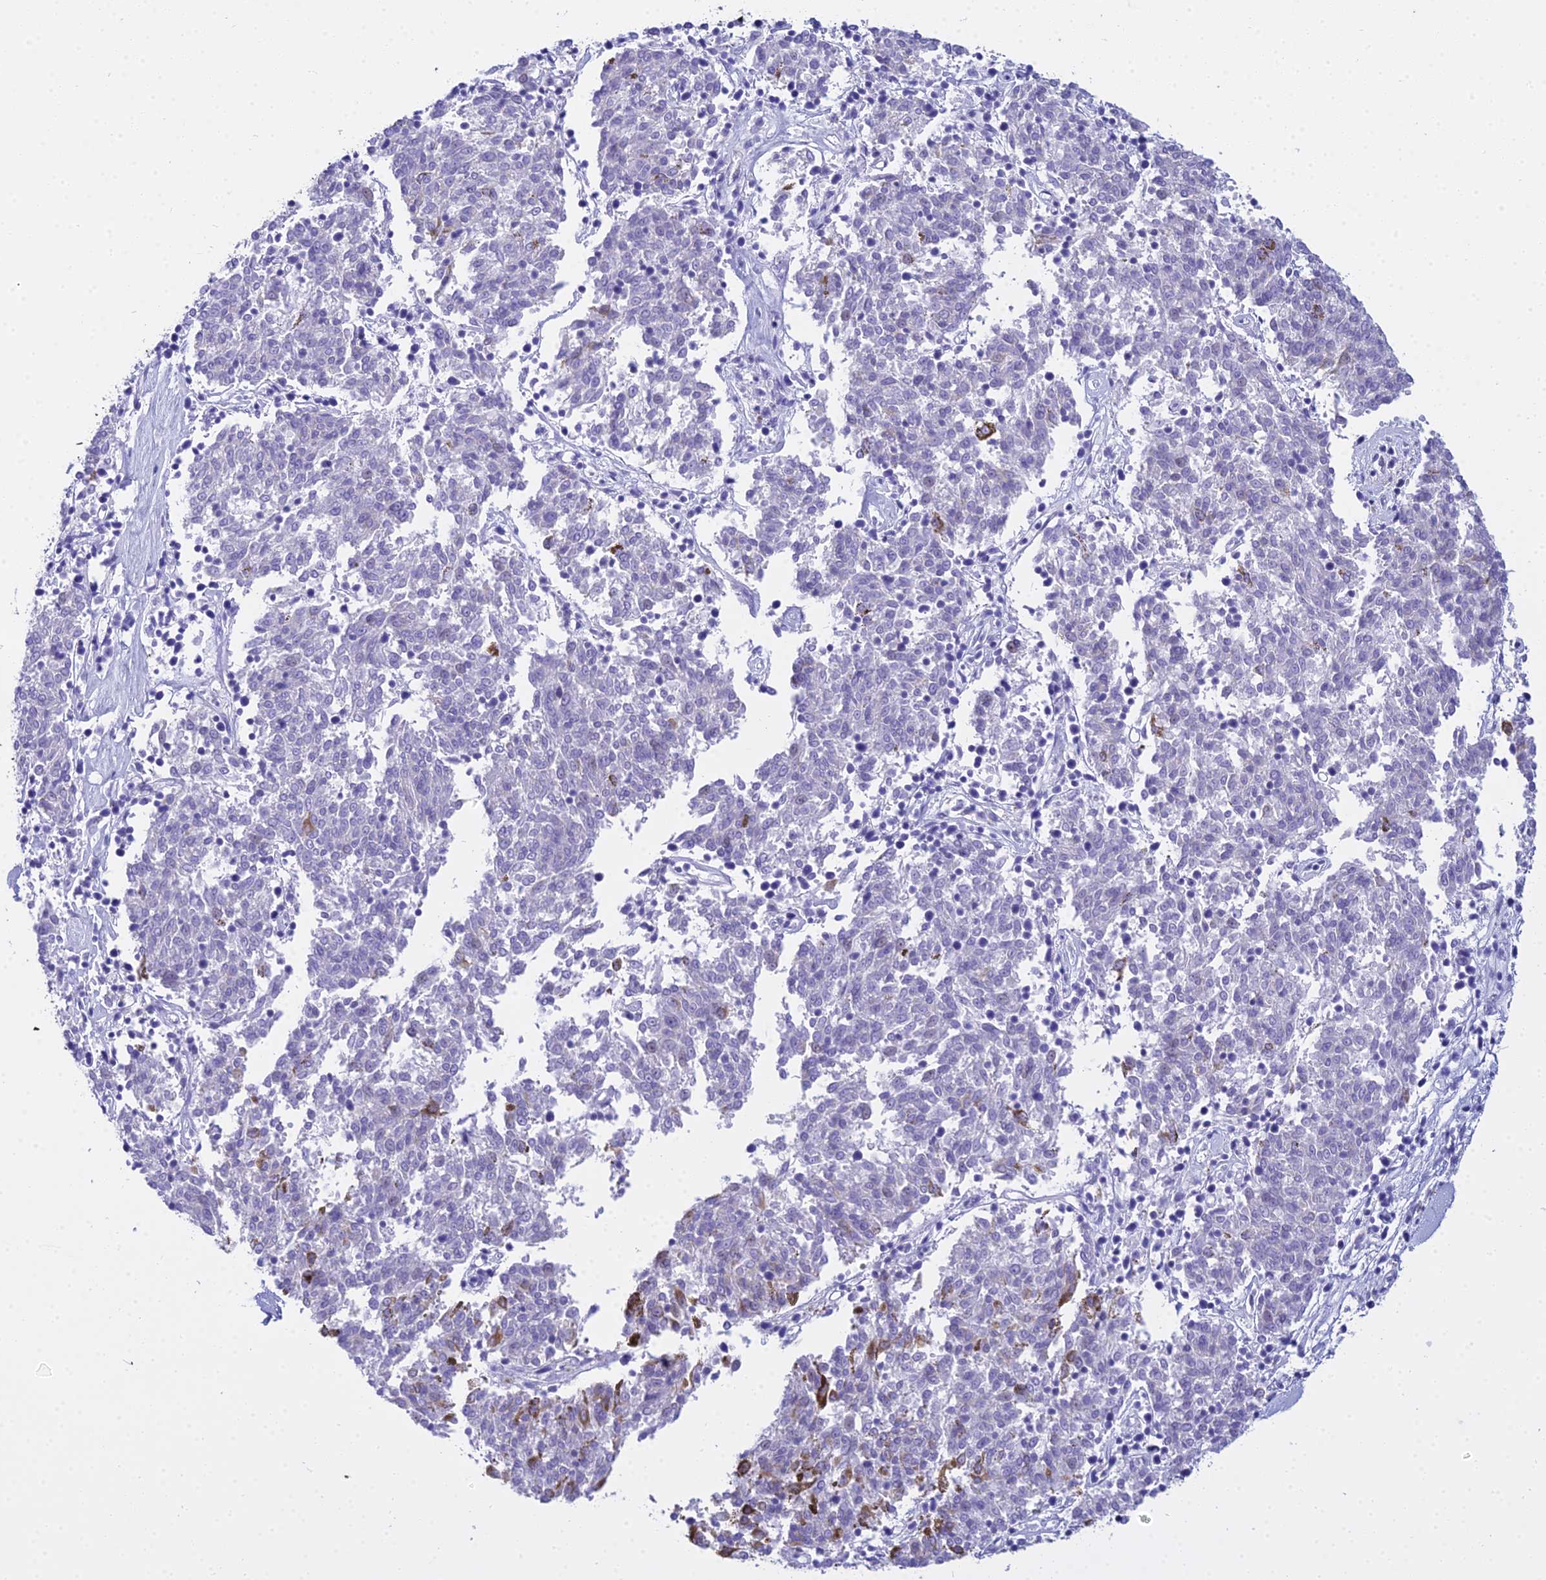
{"staining": {"intensity": "negative", "quantity": "none", "location": "none"}, "tissue": "melanoma", "cell_type": "Tumor cells", "image_type": "cancer", "snomed": [{"axis": "morphology", "description": "Malignant melanoma, NOS"}, {"axis": "topography", "description": "Skin"}], "caption": "Micrograph shows no protein positivity in tumor cells of melanoma tissue.", "gene": "ZMIZ1", "patient": {"sex": "female", "age": 72}}